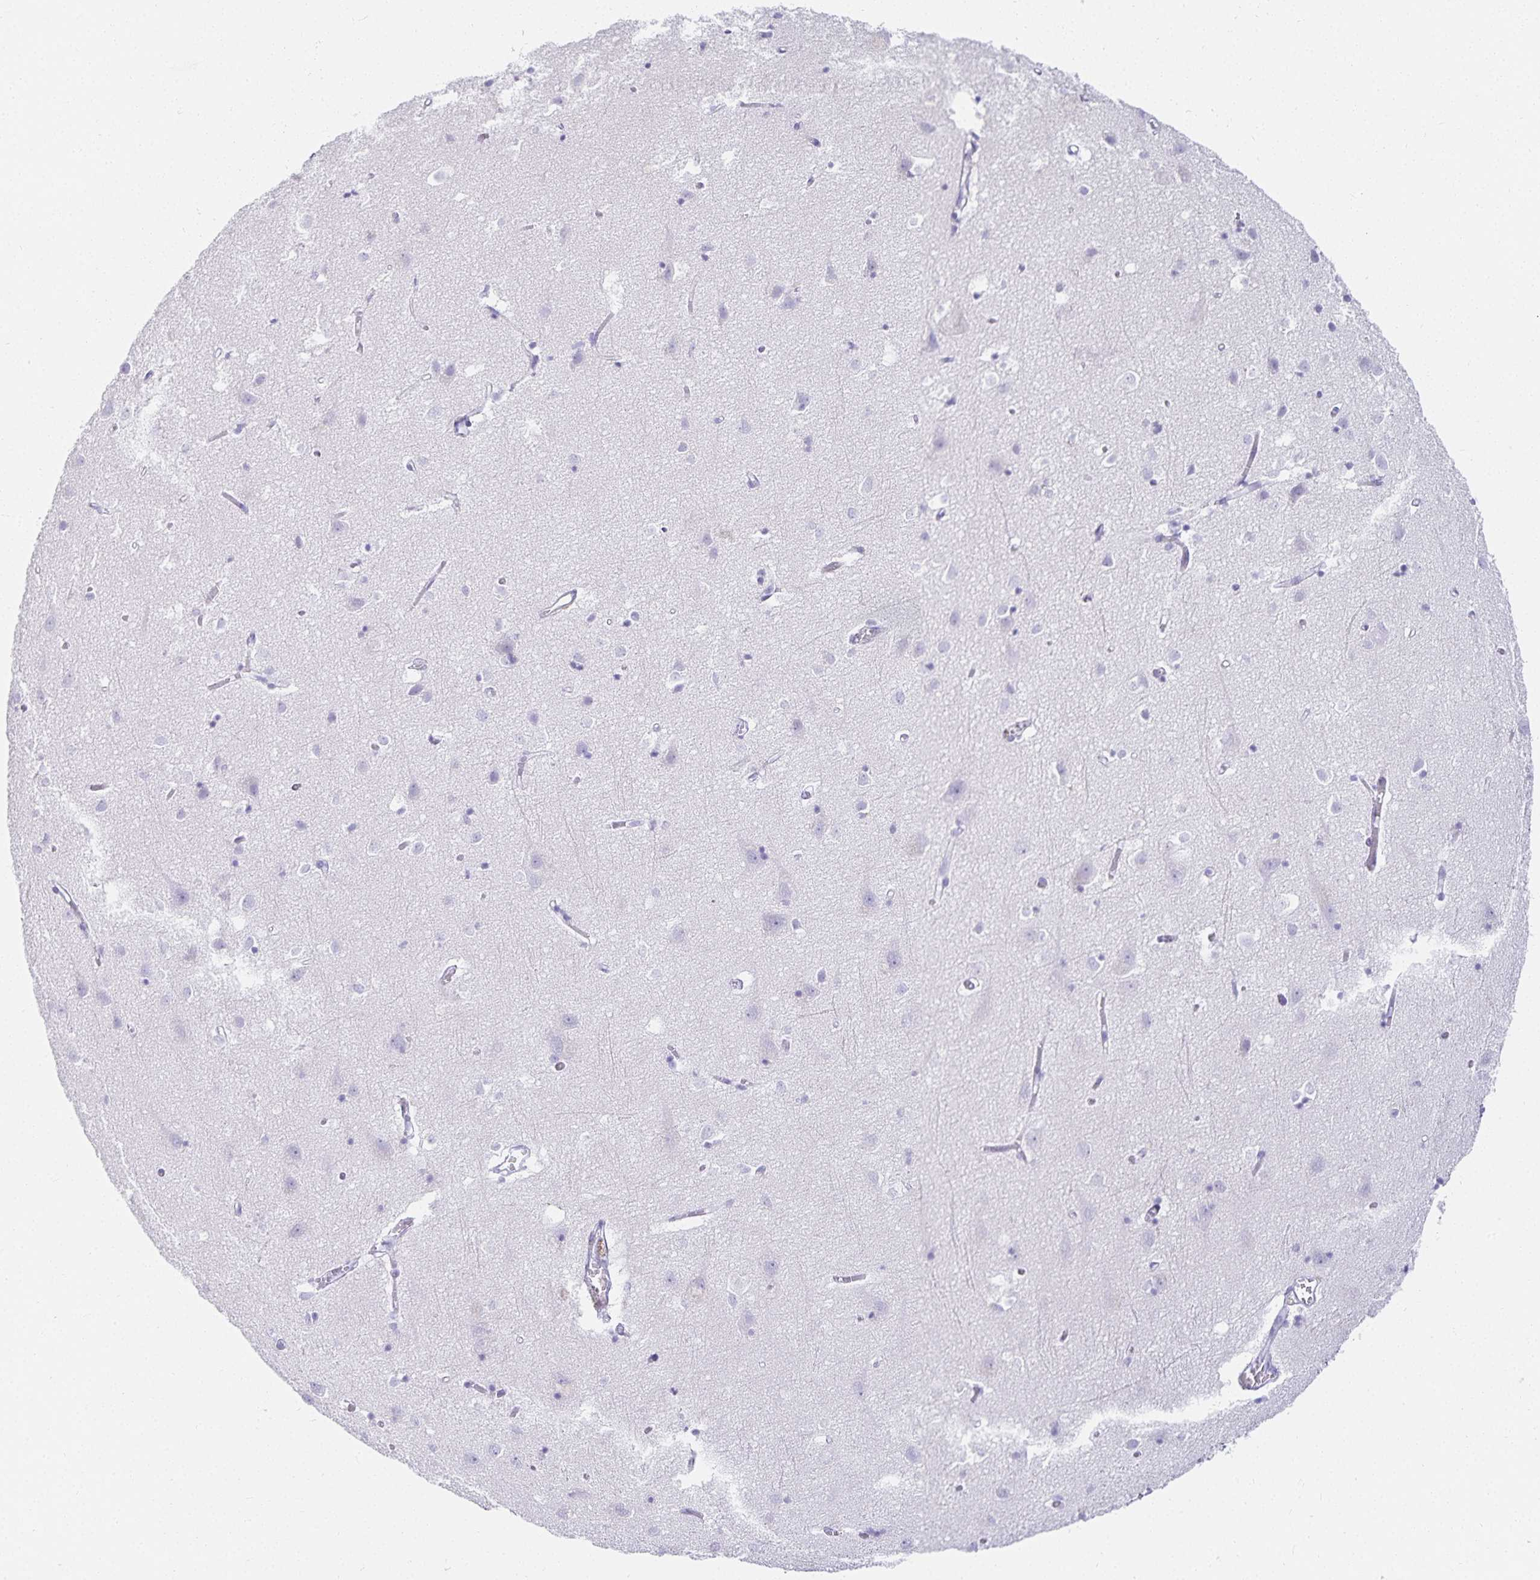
{"staining": {"intensity": "negative", "quantity": "none", "location": "none"}, "tissue": "cerebral cortex", "cell_type": "Endothelial cells", "image_type": "normal", "snomed": [{"axis": "morphology", "description": "Normal tissue, NOS"}, {"axis": "topography", "description": "Cerebral cortex"}], "caption": "Immunohistochemistry (IHC) histopathology image of benign cerebral cortex: cerebral cortex stained with DAB (3,3'-diaminobenzidine) shows no significant protein positivity in endothelial cells.", "gene": "GP2", "patient": {"sex": "male", "age": 70}}